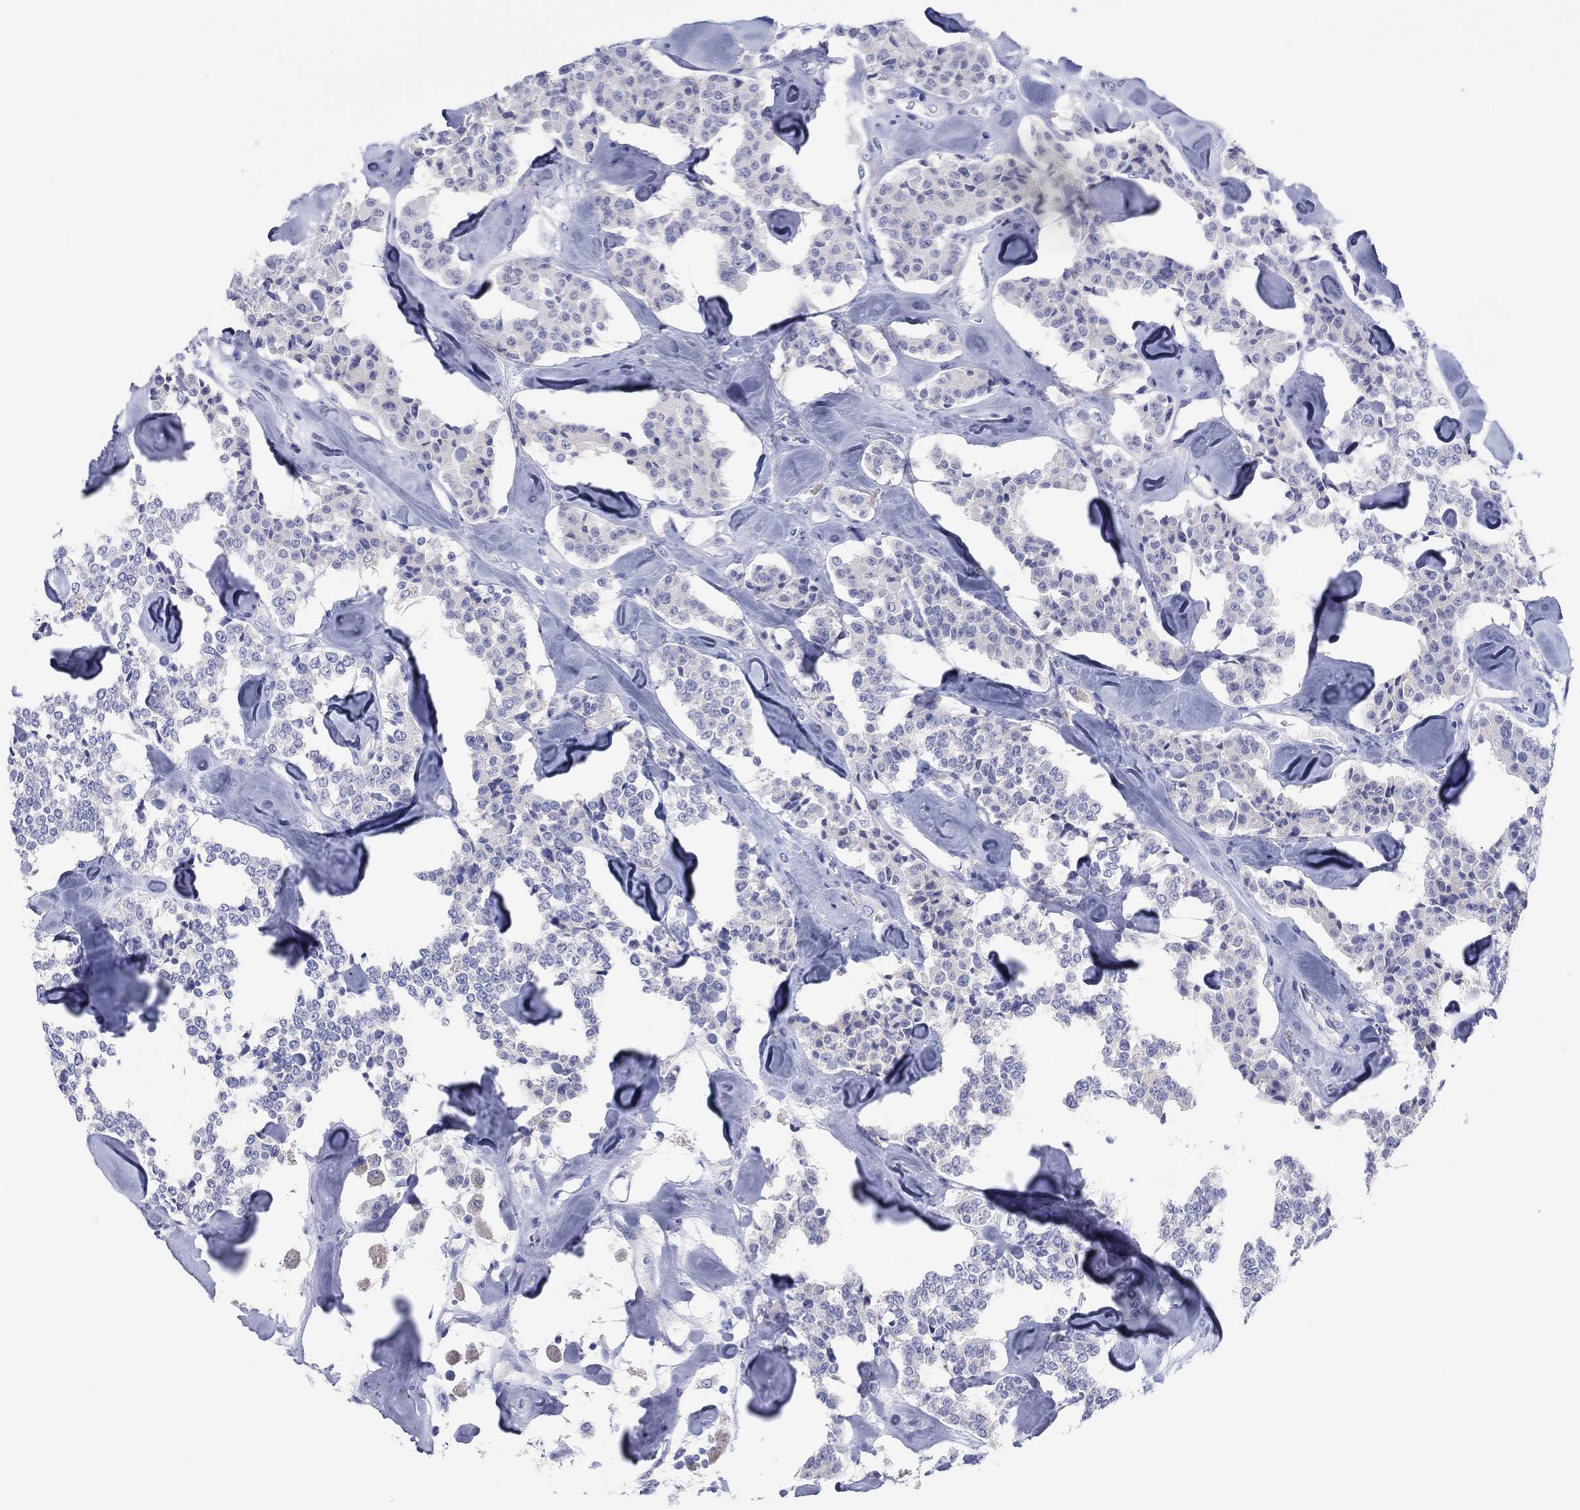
{"staining": {"intensity": "negative", "quantity": "none", "location": "none"}, "tissue": "carcinoid", "cell_type": "Tumor cells", "image_type": "cancer", "snomed": [{"axis": "morphology", "description": "Carcinoid, malignant, NOS"}, {"axis": "topography", "description": "Pancreas"}], "caption": "Immunohistochemical staining of malignant carcinoid demonstrates no significant positivity in tumor cells.", "gene": "ERICH3", "patient": {"sex": "male", "age": 41}}